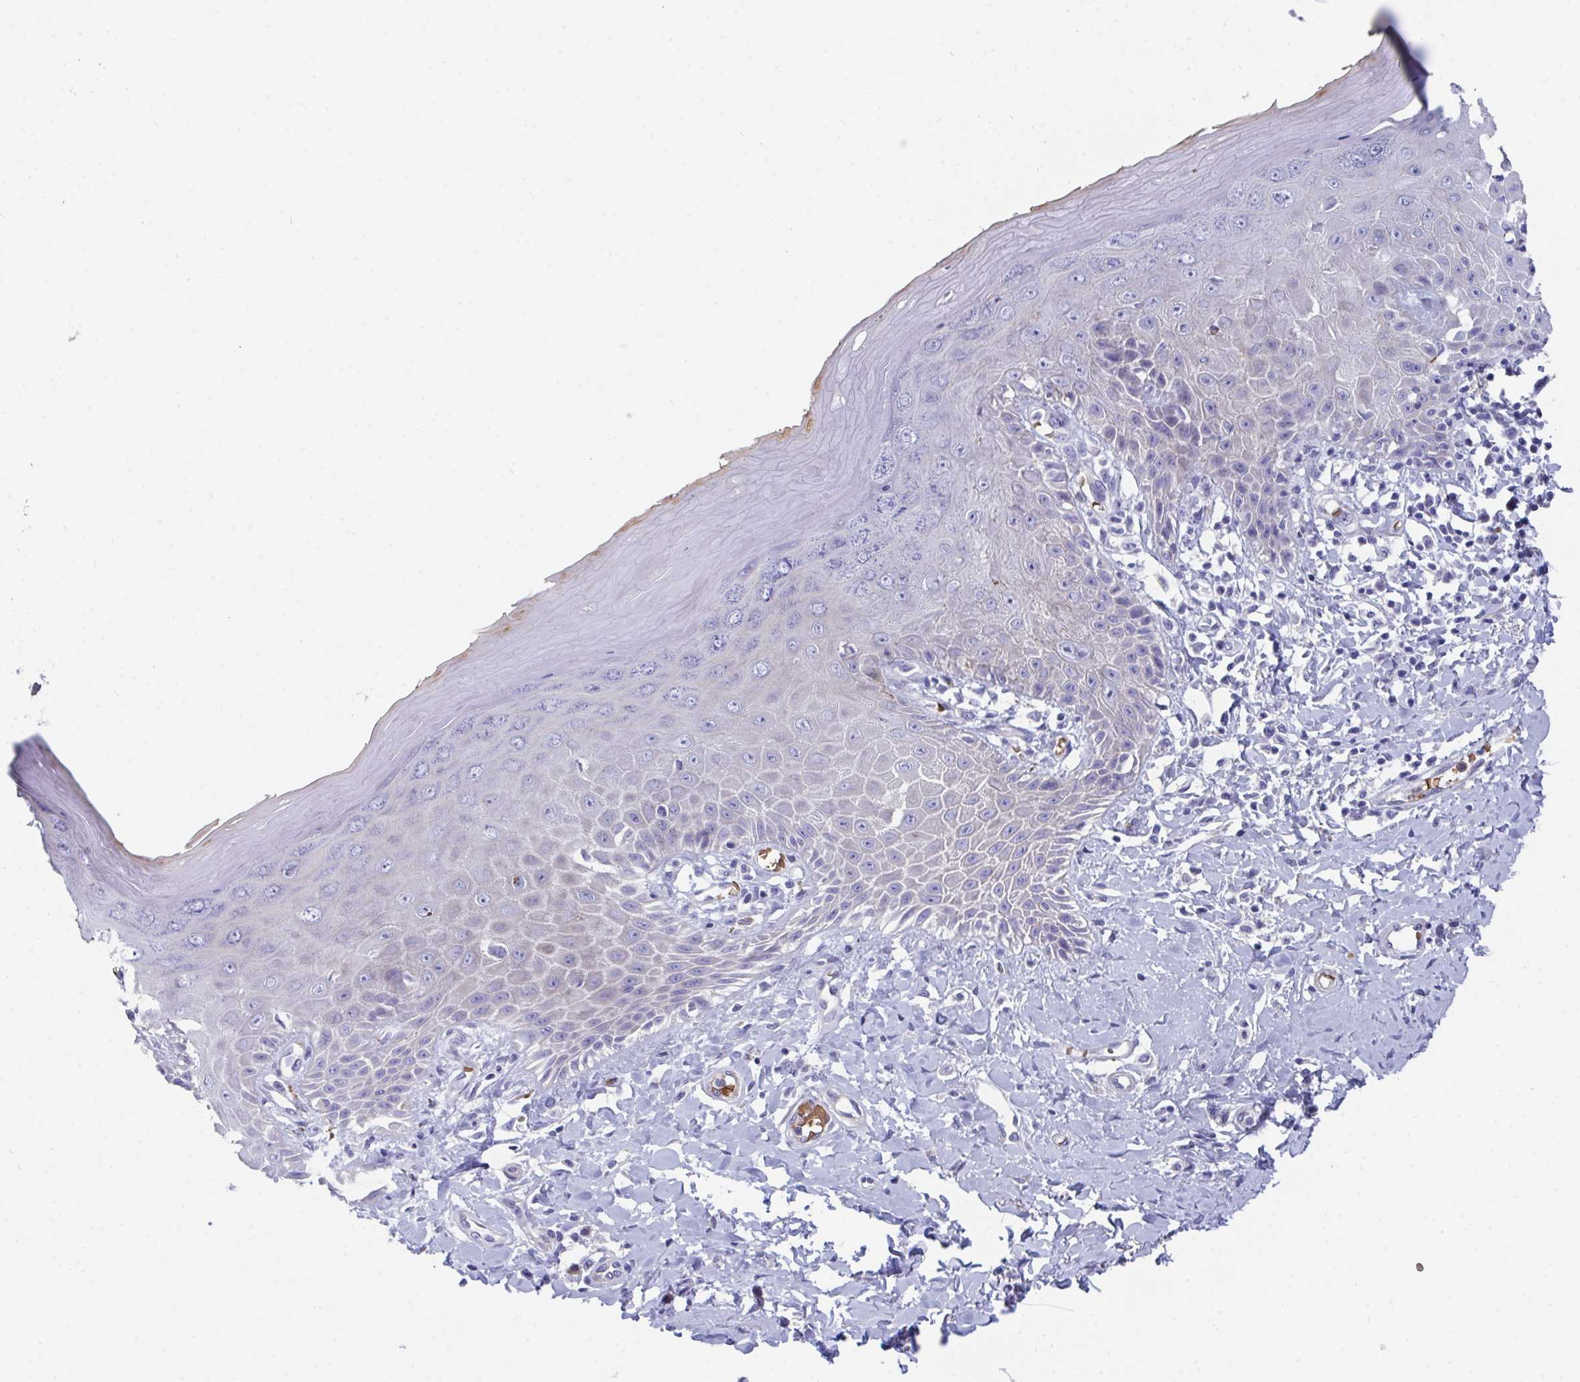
{"staining": {"intensity": "weak", "quantity": "<25%", "location": "cytoplasmic/membranous"}, "tissue": "skin", "cell_type": "Epidermal cells", "image_type": "normal", "snomed": [{"axis": "morphology", "description": "Normal tissue, NOS"}, {"axis": "topography", "description": "Anal"}, {"axis": "topography", "description": "Peripheral nerve tissue"}], "caption": "Immunohistochemical staining of unremarkable human skin shows no significant expression in epidermal cells.", "gene": "MROH2B", "patient": {"sex": "male", "age": 78}}